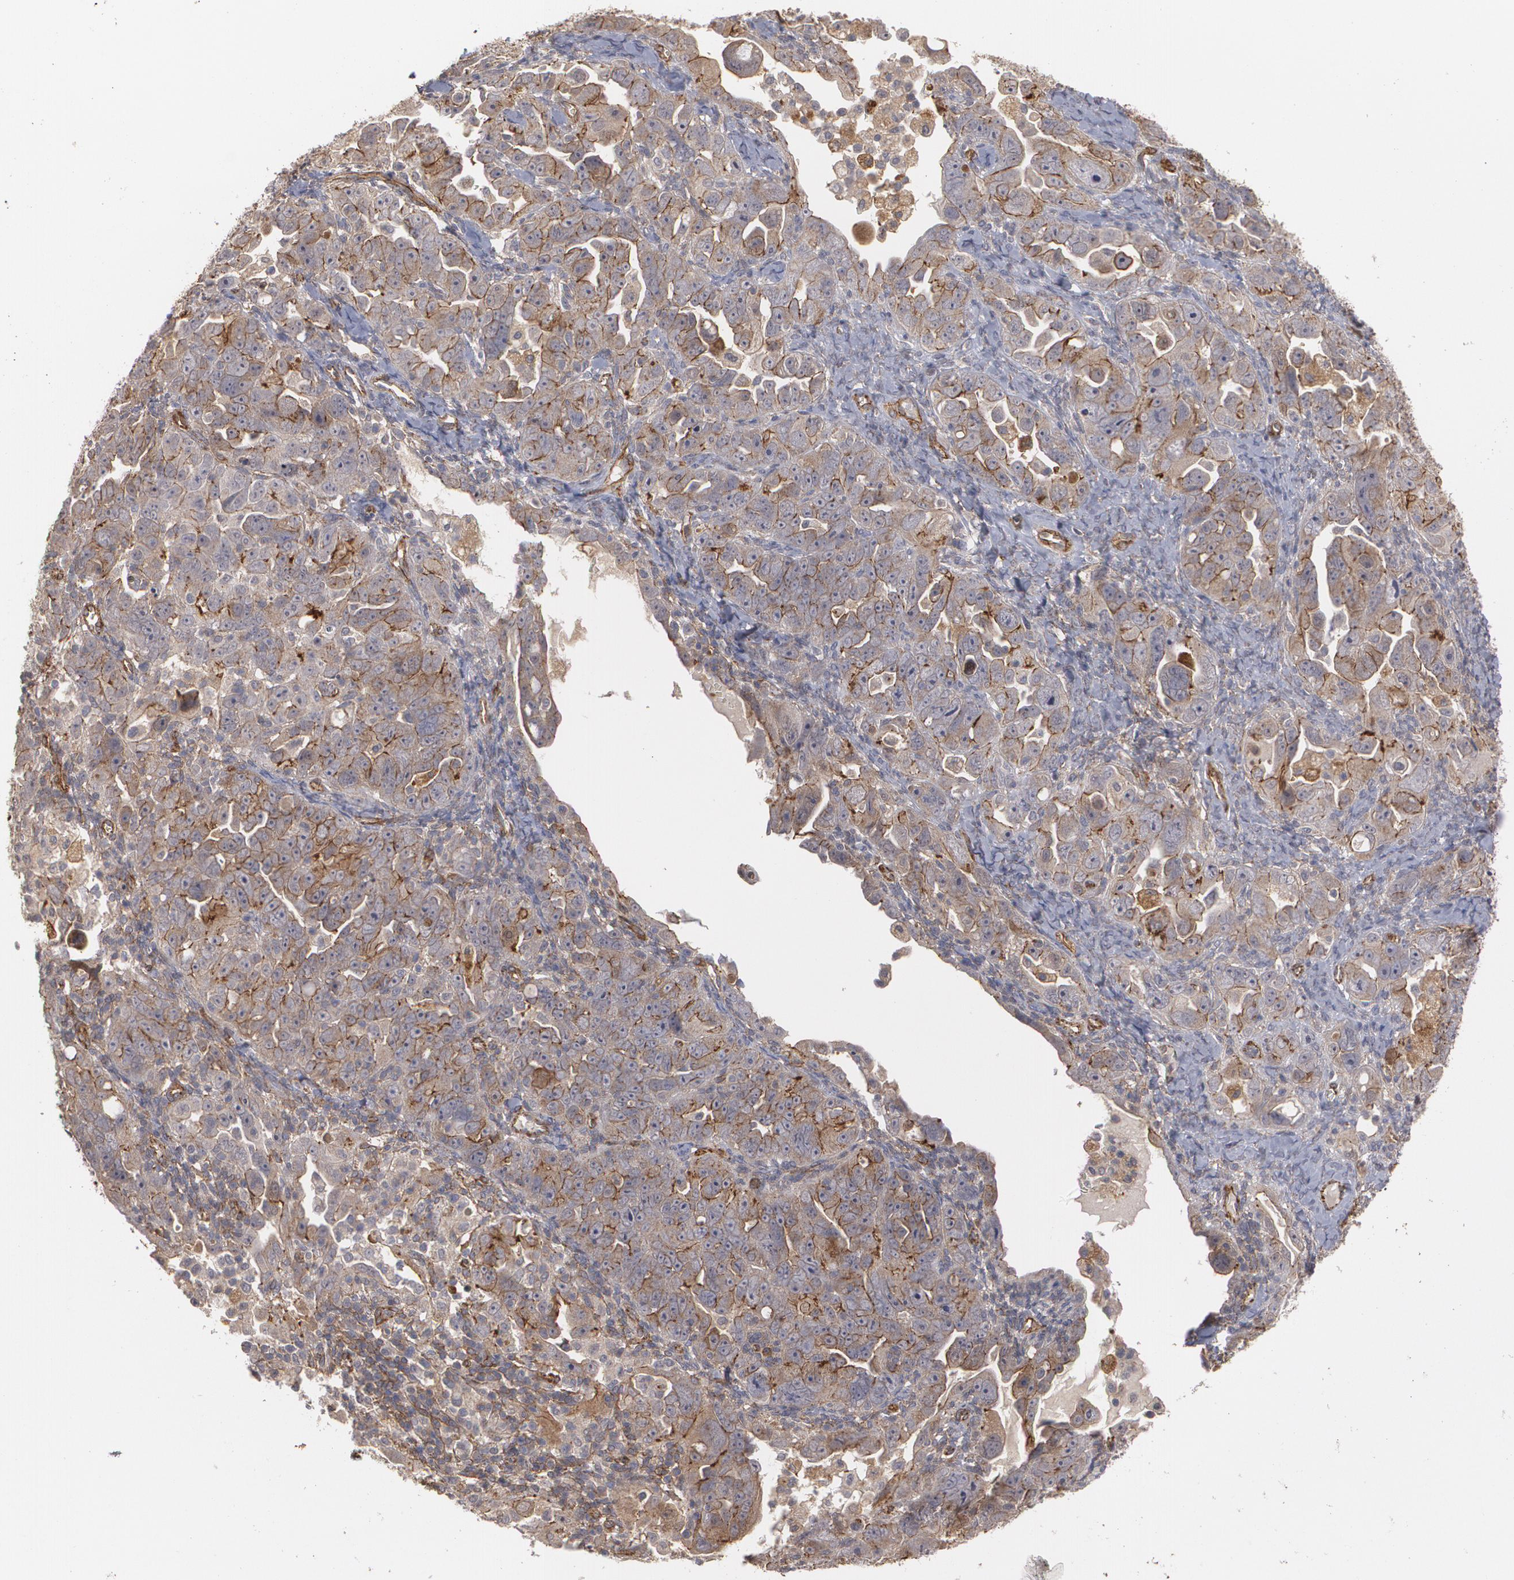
{"staining": {"intensity": "moderate", "quantity": ">75%", "location": "cytoplasmic/membranous"}, "tissue": "ovarian cancer", "cell_type": "Tumor cells", "image_type": "cancer", "snomed": [{"axis": "morphology", "description": "Cystadenocarcinoma, serous, NOS"}, {"axis": "topography", "description": "Ovary"}], "caption": "IHC micrograph of human ovarian cancer stained for a protein (brown), which demonstrates medium levels of moderate cytoplasmic/membranous positivity in approximately >75% of tumor cells.", "gene": "TJP1", "patient": {"sex": "female", "age": 66}}